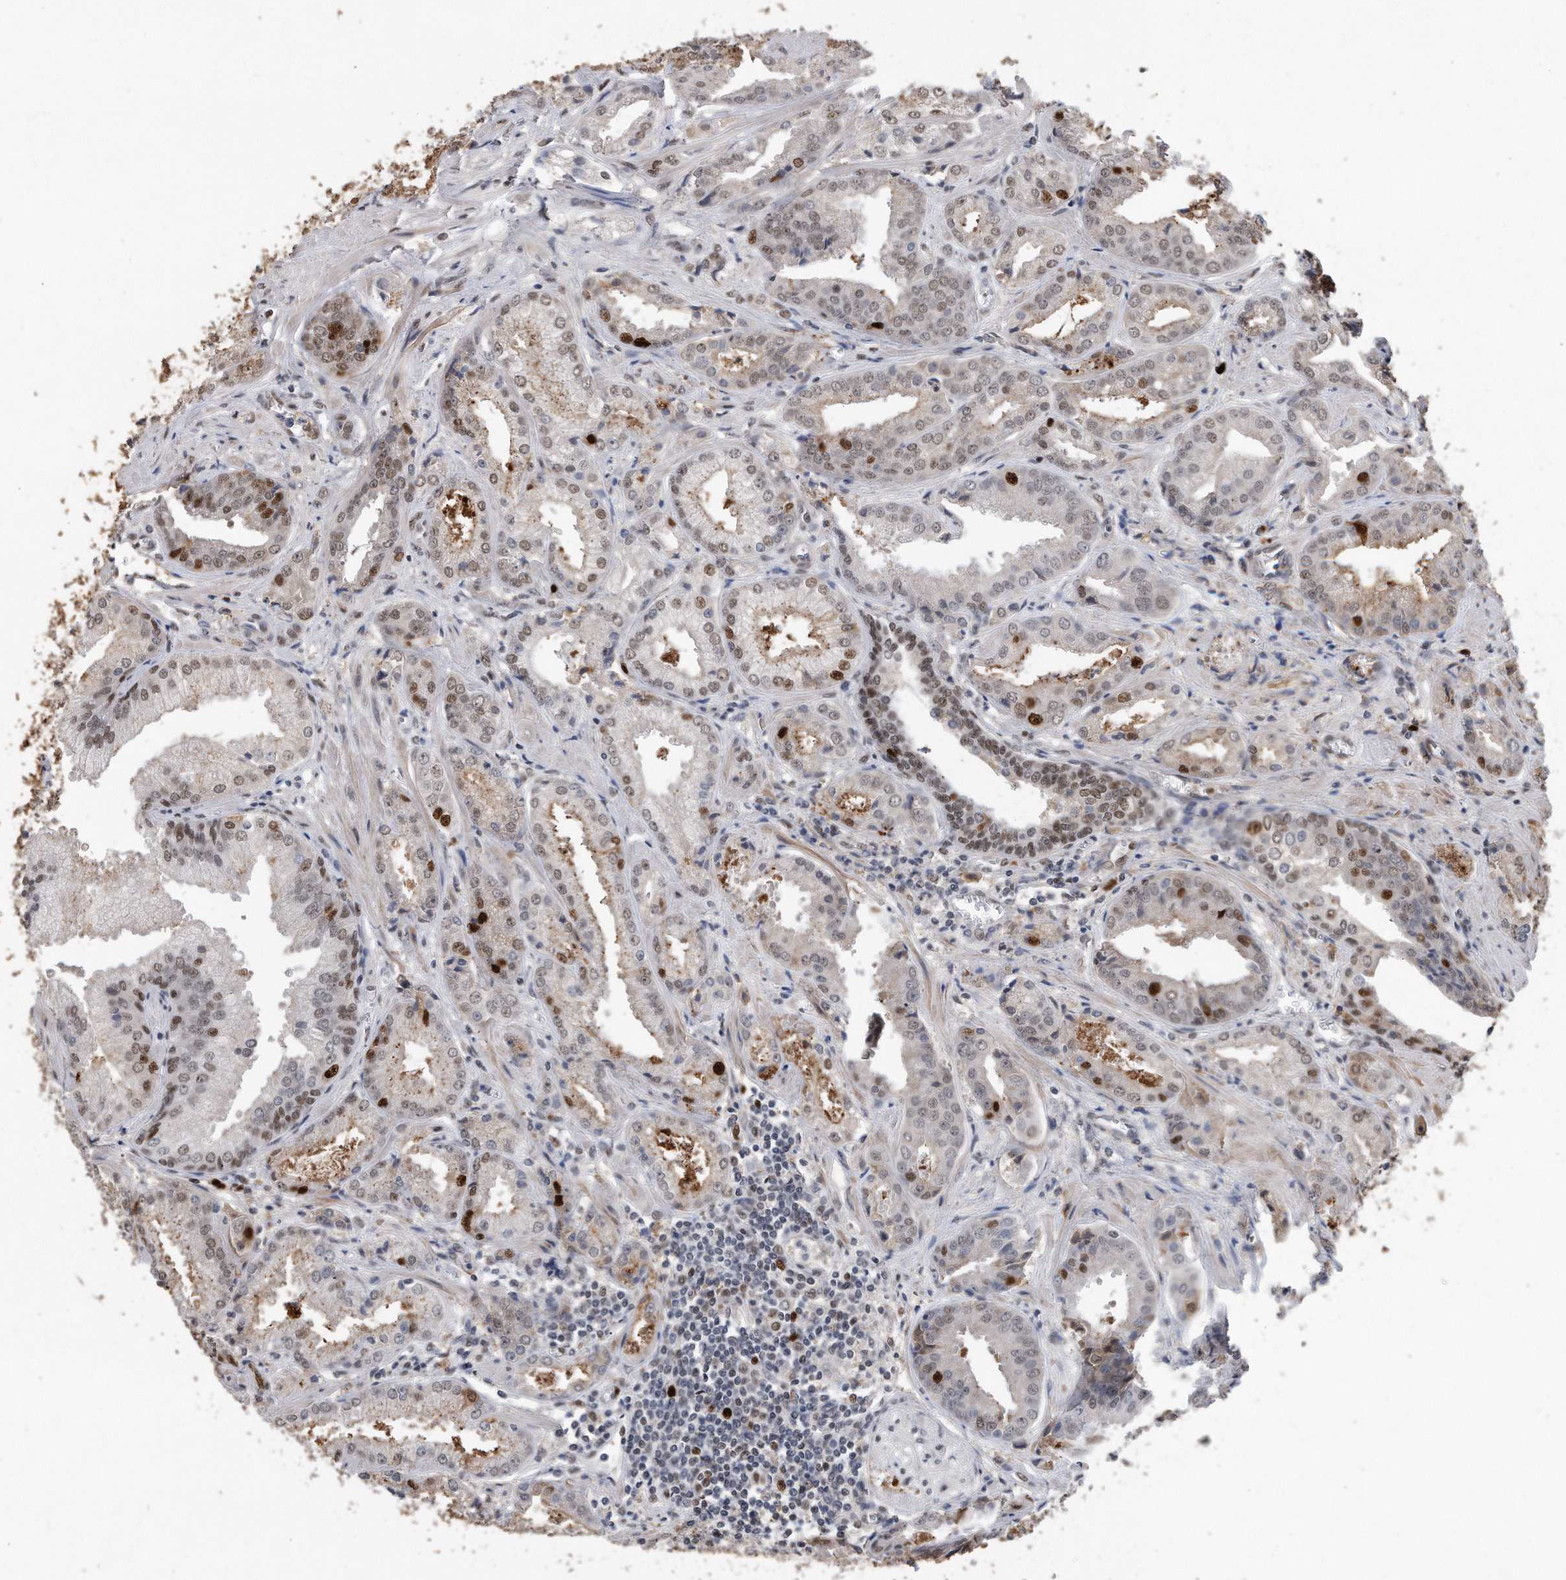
{"staining": {"intensity": "strong", "quantity": "<25%", "location": "nuclear"}, "tissue": "prostate cancer", "cell_type": "Tumor cells", "image_type": "cancer", "snomed": [{"axis": "morphology", "description": "Adenocarcinoma, Low grade"}, {"axis": "topography", "description": "Prostate"}], "caption": "Protein expression analysis of human prostate cancer reveals strong nuclear staining in about <25% of tumor cells. The protein of interest is shown in brown color, while the nuclei are stained blue.", "gene": "PCNA", "patient": {"sex": "male", "age": 67}}